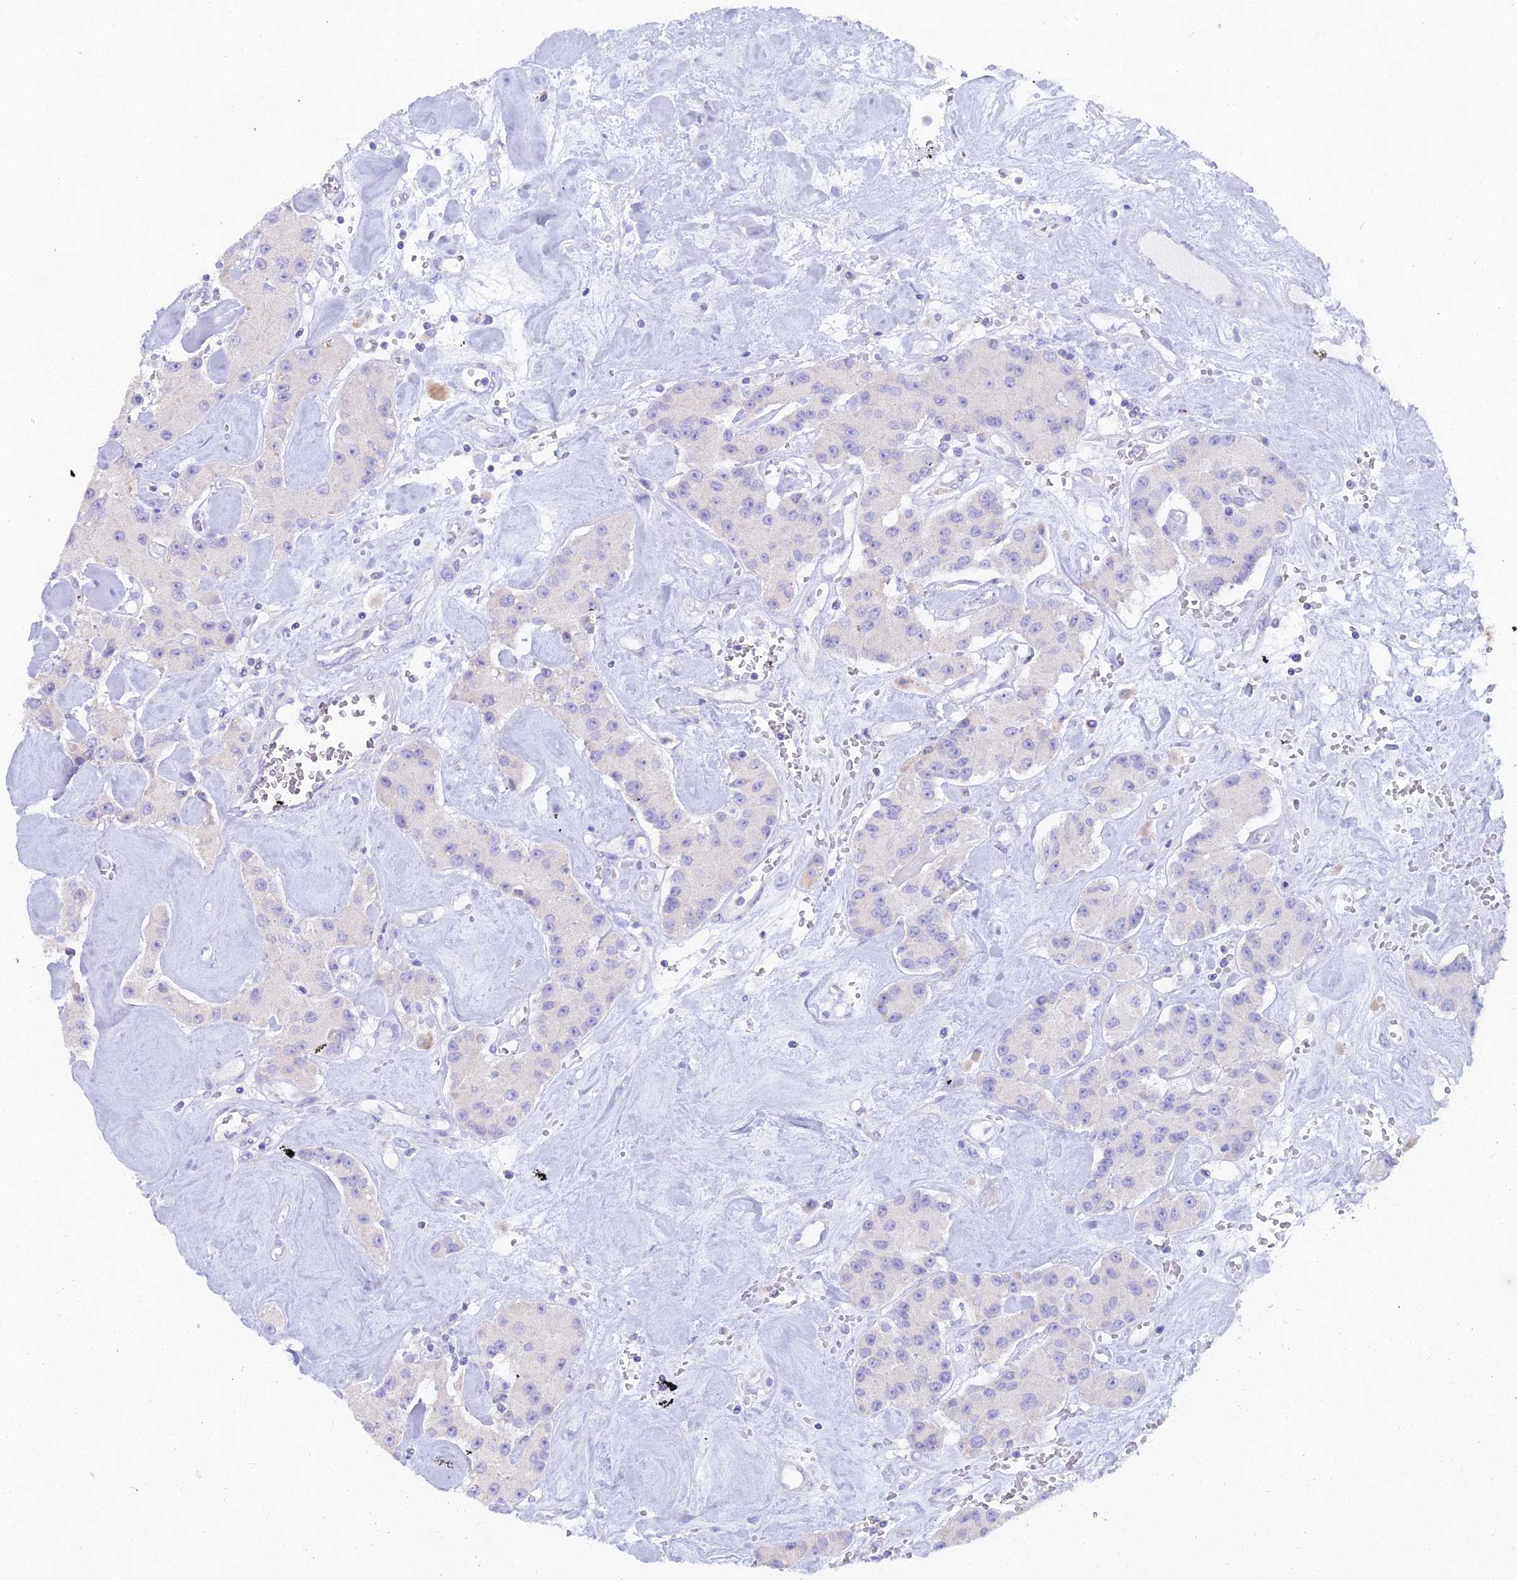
{"staining": {"intensity": "negative", "quantity": "none", "location": "none"}, "tissue": "carcinoid", "cell_type": "Tumor cells", "image_type": "cancer", "snomed": [{"axis": "morphology", "description": "Carcinoid, malignant, NOS"}, {"axis": "topography", "description": "Pancreas"}], "caption": "An image of carcinoid stained for a protein reveals no brown staining in tumor cells.", "gene": "CGB2", "patient": {"sex": "male", "age": 41}}